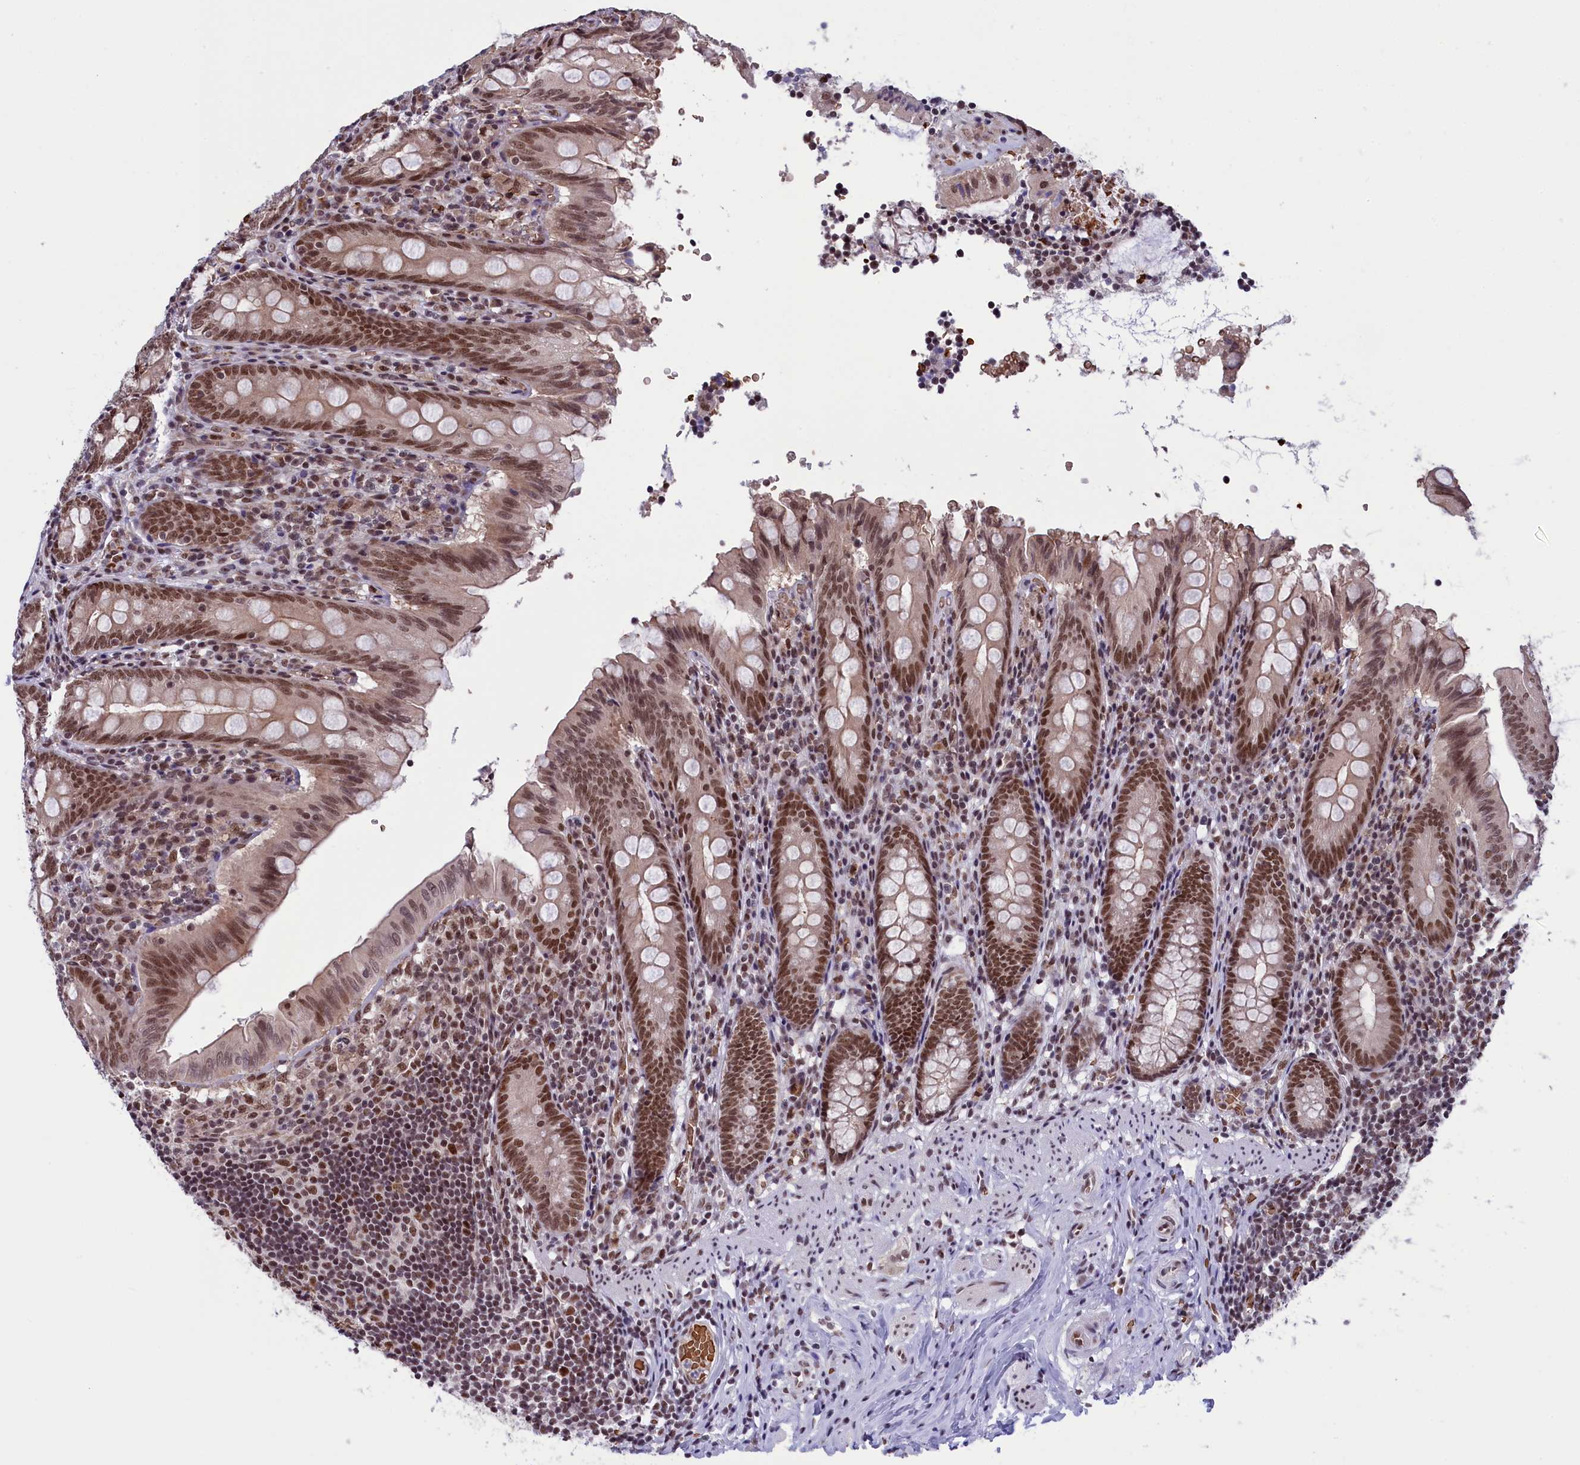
{"staining": {"intensity": "moderate", "quantity": ">75%", "location": "nuclear"}, "tissue": "appendix", "cell_type": "Glandular cells", "image_type": "normal", "snomed": [{"axis": "morphology", "description": "Normal tissue, NOS"}, {"axis": "topography", "description": "Appendix"}], "caption": "Protein expression analysis of unremarkable human appendix reveals moderate nuclear positivity in about >75% of glandular cells.", "gene": "MPHOSPH8", "patient": {"sex": "male", "age": 55}}